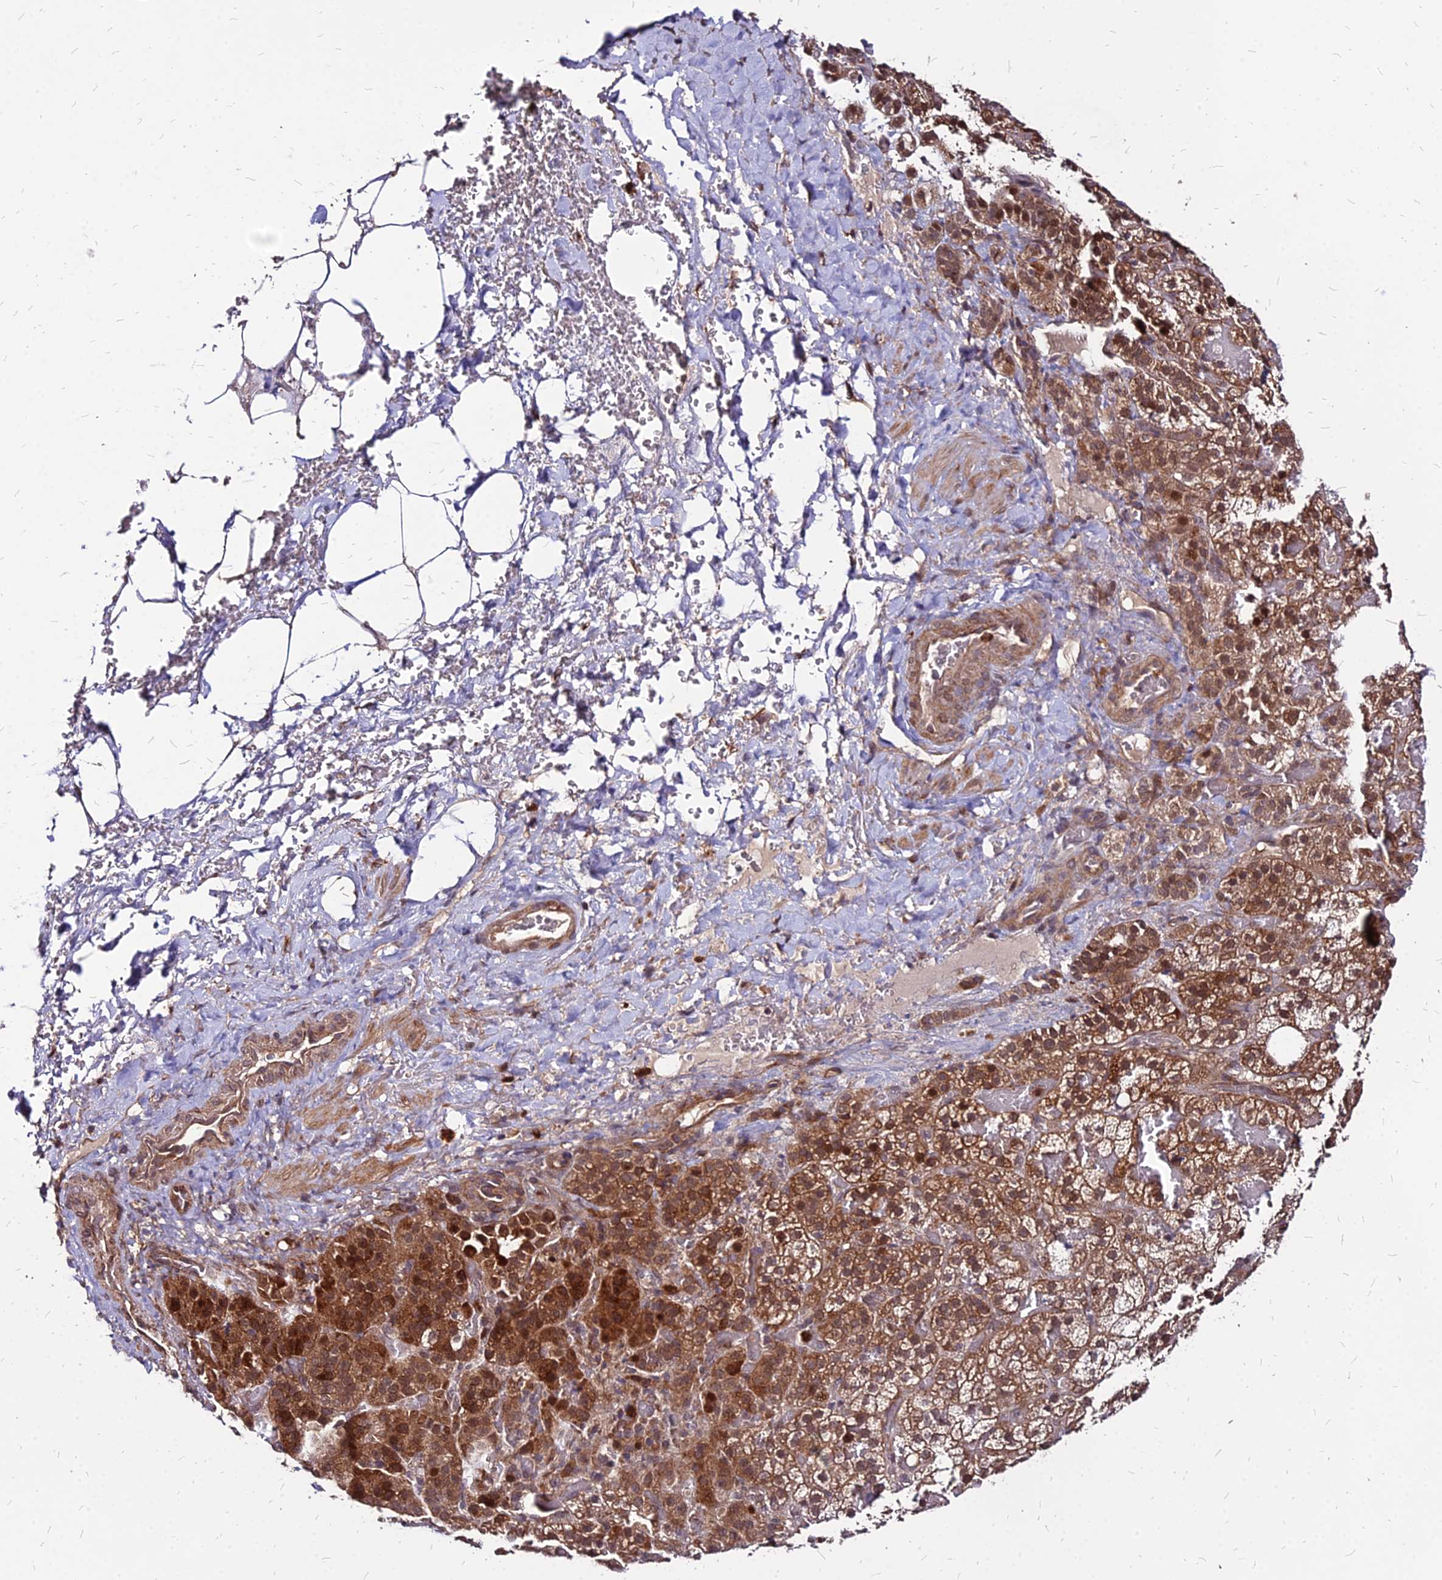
{"staining": {"intensity": "strong", "quantity": ">75%", "location": "cytoplasmic/membranous,nuclear"}, "tissue": "adrenal gland", "cell_type": "Glandular cells", "image_type": "normal", "snomed": [{"axis": "morphology", "description": "Normal tissue, NOS"}, {"axis": "topography", "description": "Adrenal gland"}], "caption": "The image demonstrates a brown stain indicating the presence of a protein in the cytoplasmic/membranous,nuclear of glandular cells in adrenal gland. (DAB (3,3'-diaminobenzidine) = brown stain, brightfield microscopy at high magnification).", "gene": "APBA3", "patient": {"sex": "male", "age": 57}}